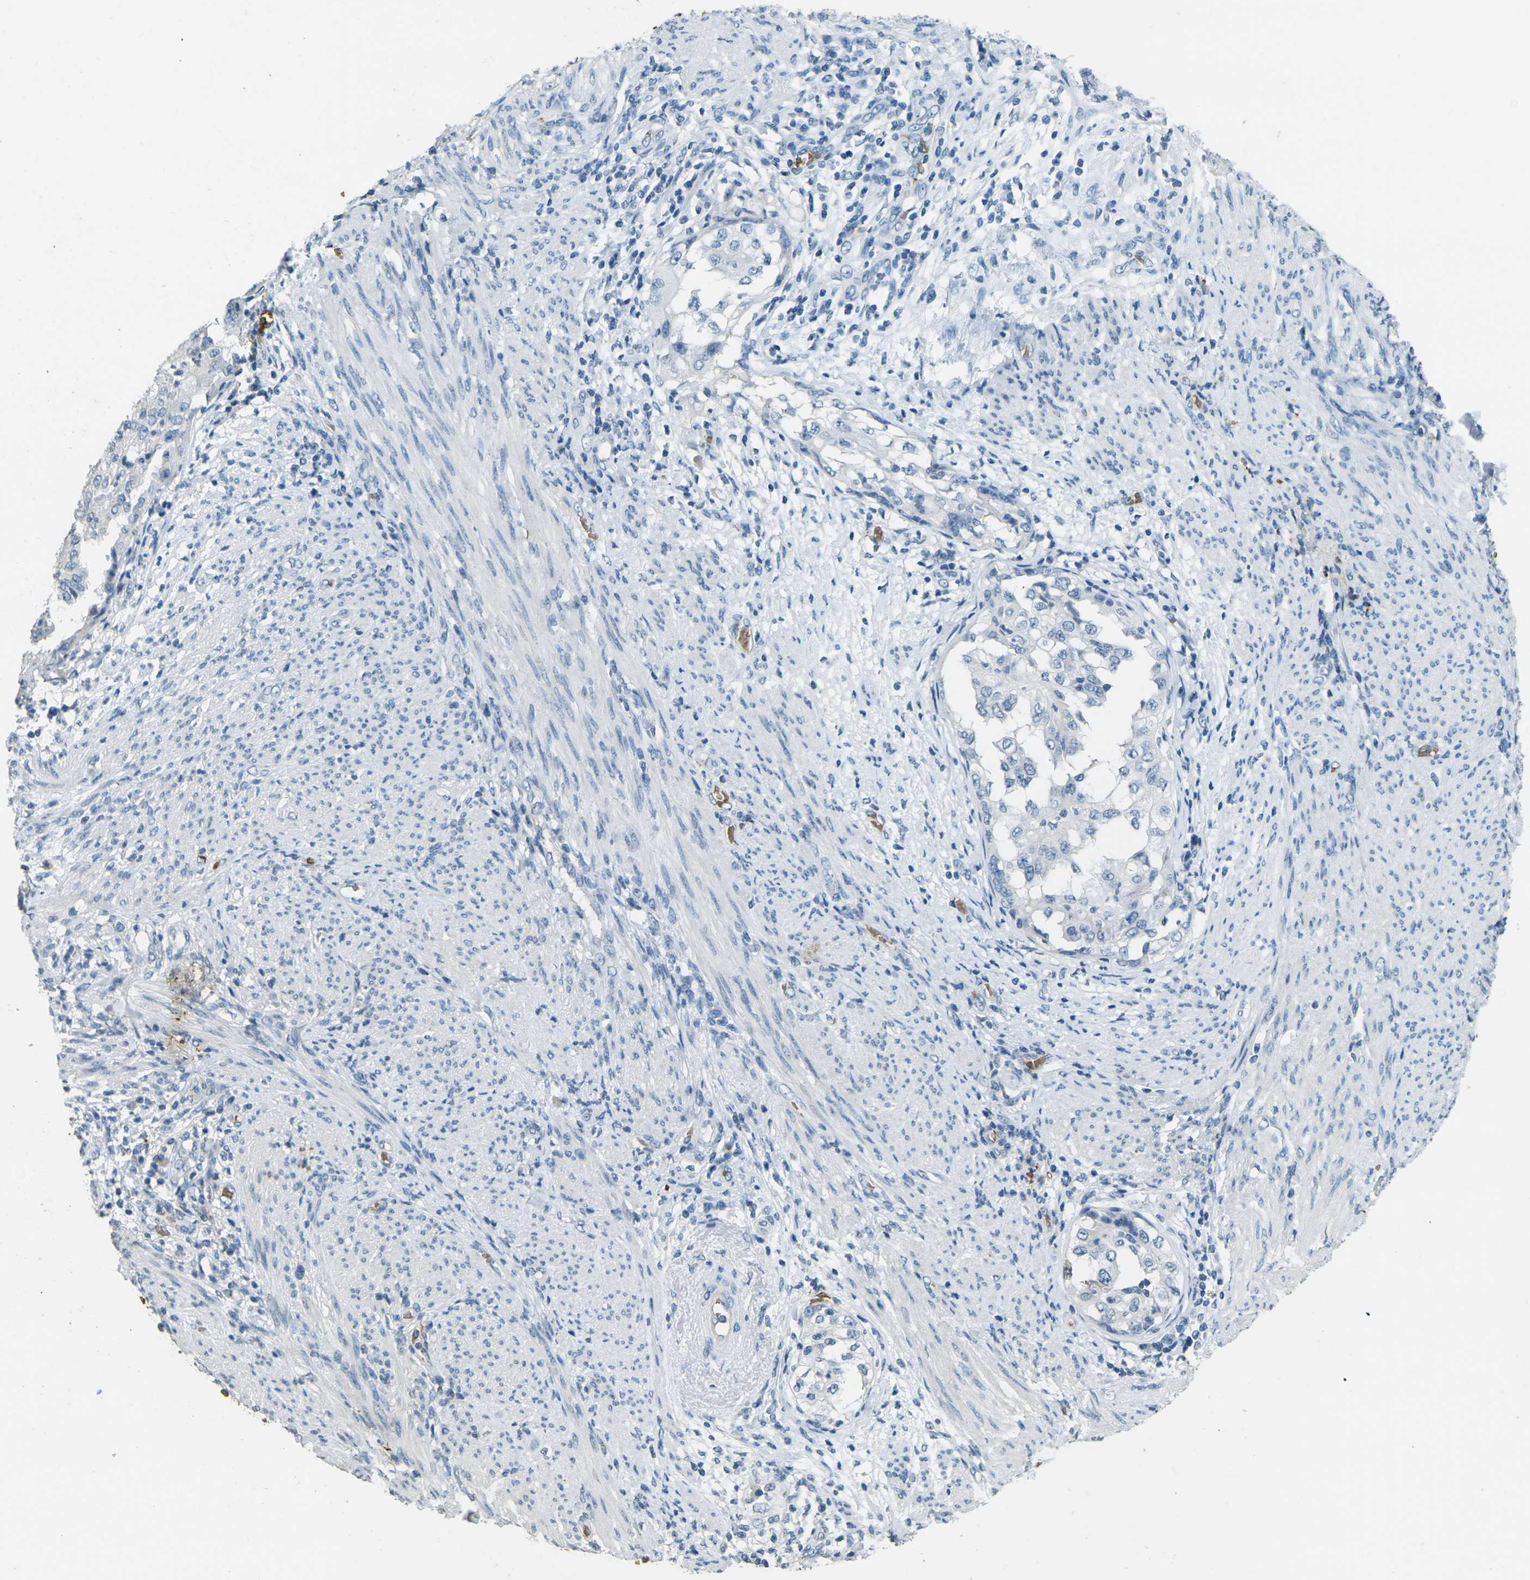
{"staining": {"intensity": "negative", "quantity": "none", "location": "none"}, "tissue": "endometrial cancer", "cell_type": "Tumor cells", "image_type": "cancer", "snomed": [{"axis": "morphology", "description": "Adenocarcinoma, NOS"}, {"axis": "topography", "description": "Endometrium"}], "caption": "An immunohistochemistry (IHC) image of endometrial cancer (adenocarcinoma) is shown. There is no staining in tumor cells of endometrial cancer (adenocarcinoma). (Brightfield microscopy of DAB (3,3'-diaminobenzidine) immunohistochemistry at high magnification).", "gene": "HBB", "patient": {"sex": "female", "age": 85}}